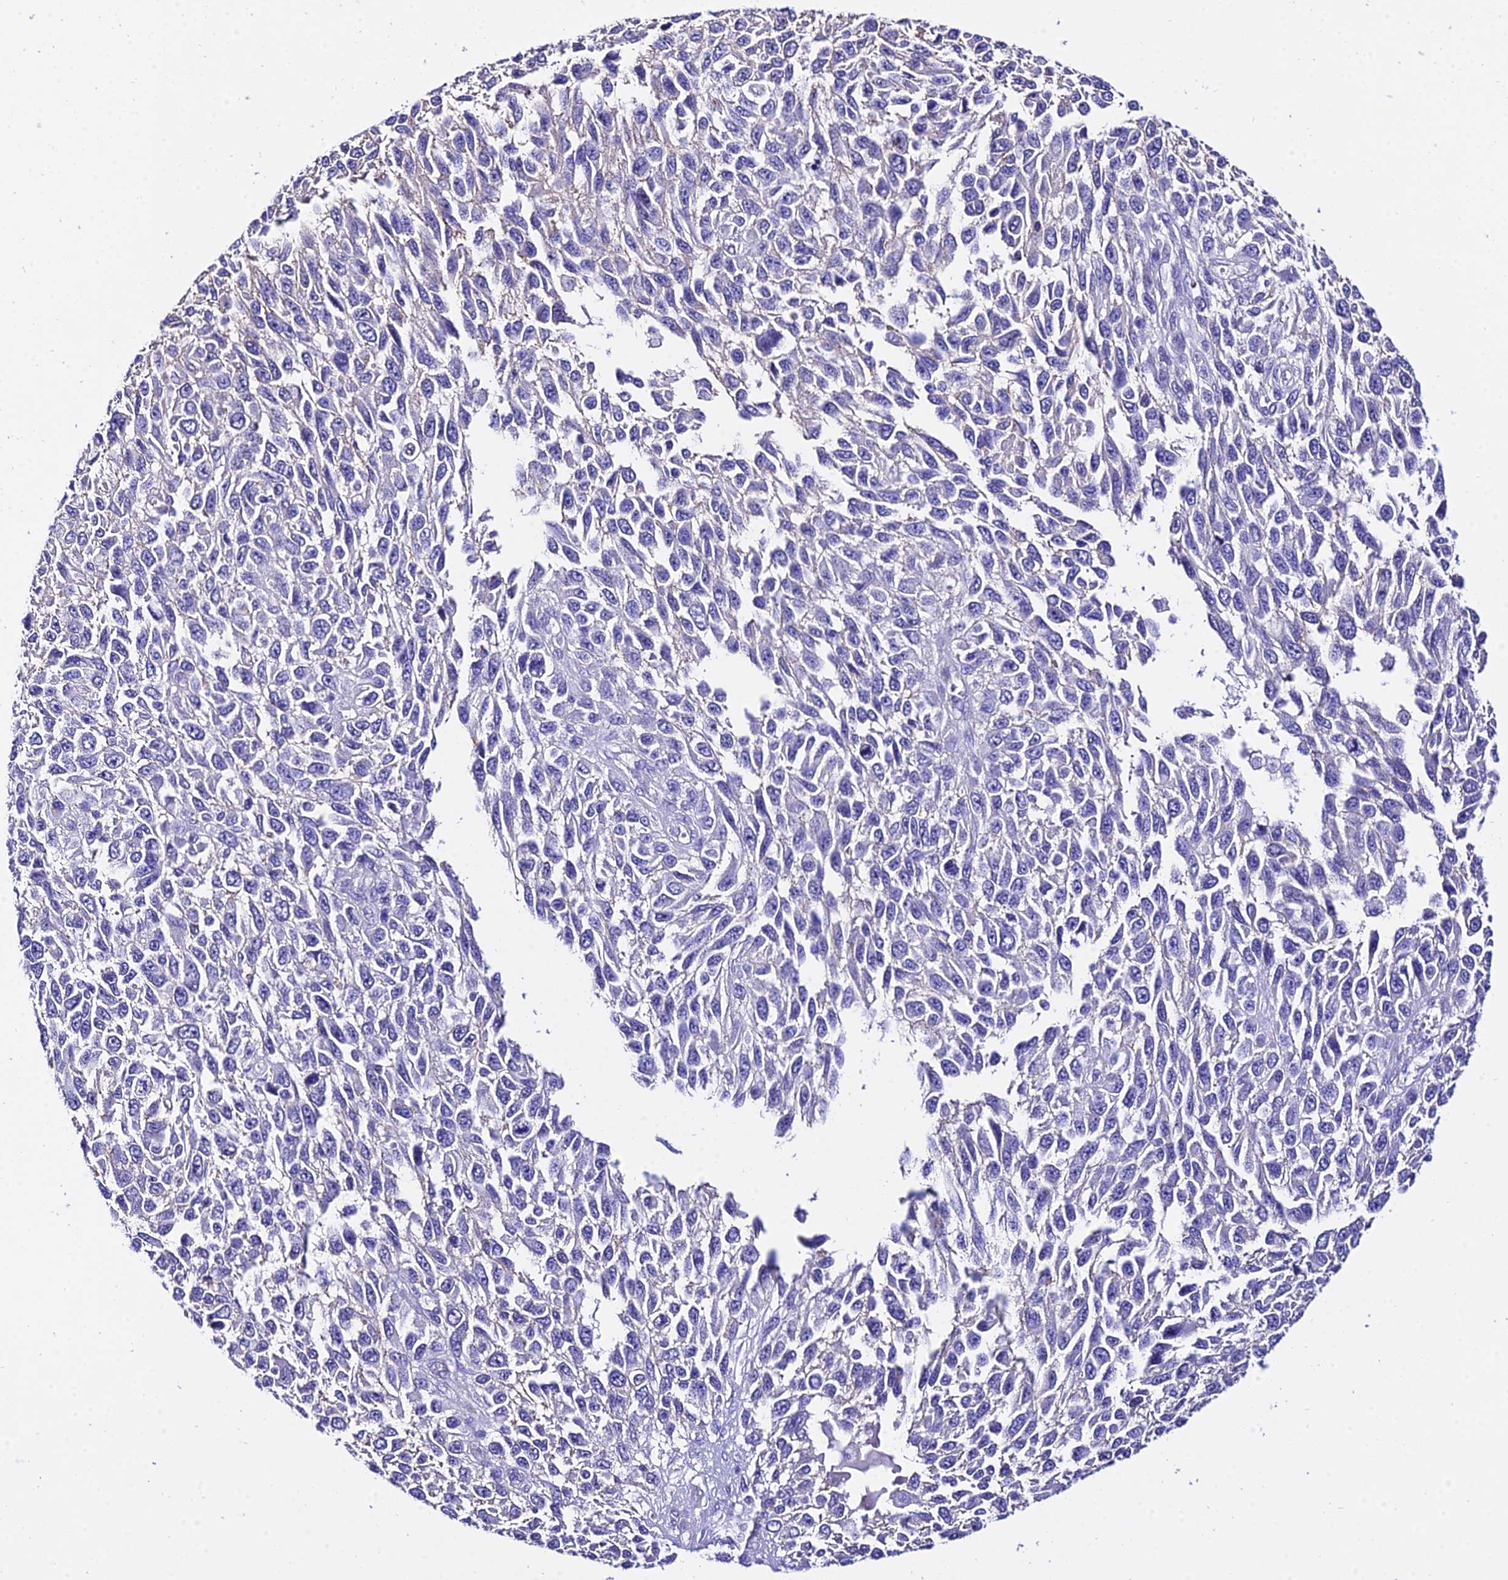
{"staining": {"intensity": "negative", "quantity": "none", "location": "none"}, "tissue": "melanoma", "cell_type": "Tumor cells", "image_type": "cancer", "snomed": [{"axis": "morphology", "description": "Malignant melanoma, NOS"}, {"axis": "topography", "description": "Skin"}], "caption": "Immunohistochemistry (IHC) of human melanoma demonstrates no staining in tumor cells.", "gene": "POLR2I", "patient": {"sex": "female", "age": 96}}